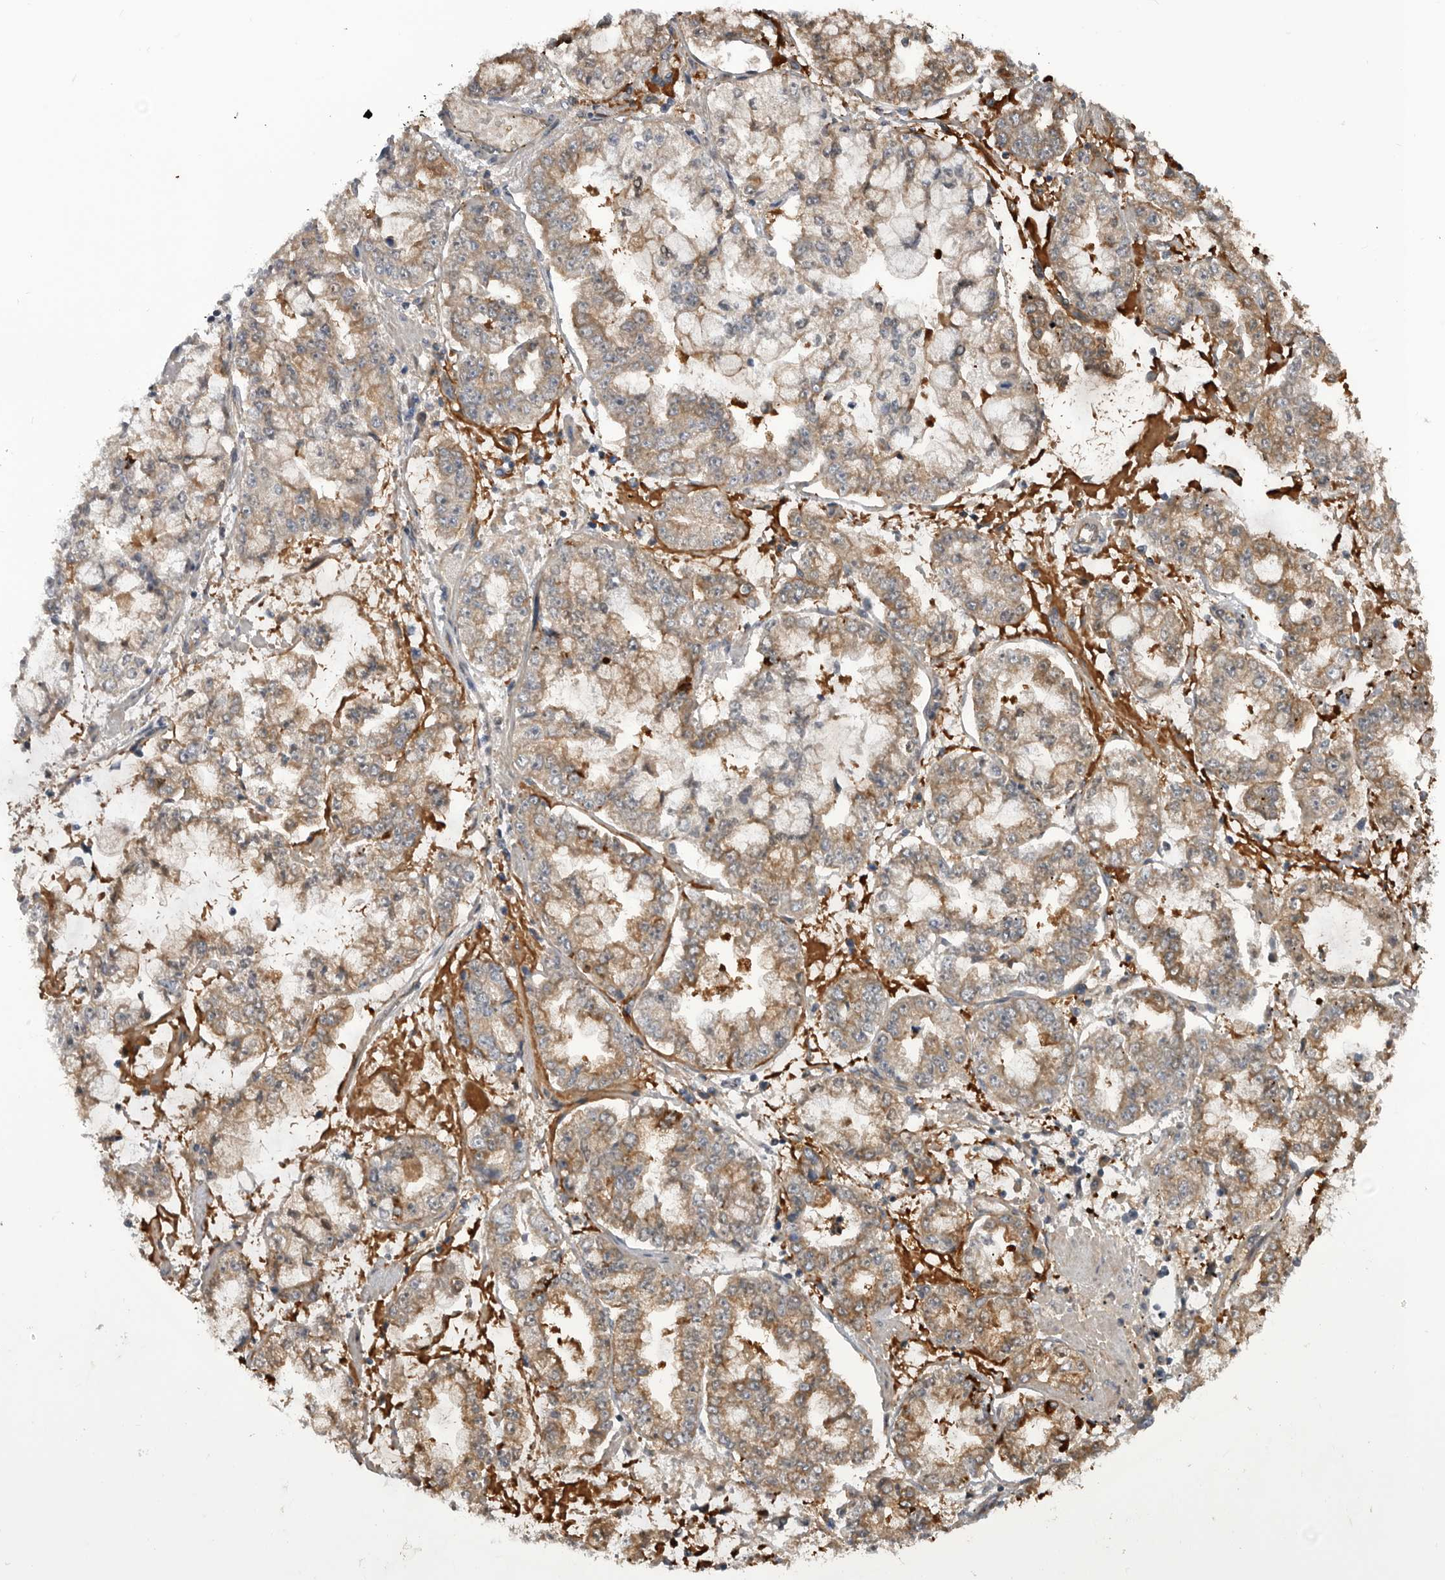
{"staining": {"intensity": "weak", "quantity": ">75%", "location": "cytoplasmic/membranous"}, "tissue": "stomach cancer", "cell_type": "Tumor cells", "image_type": "cancer", "snomed": [{"axis": "morphology", "description": "Adenocarcinoma, NOS"}, {"axis": "topography", "description": "Stomach"}], "caption": "Protein expression analysis of human stomach adenocarcinoma reveals weak cytoplasmic/membranous positivity in approximately >75% of tumor cells. (Brightfield microscopy of DAB IHC at high magnification).", "gene": "RAB3GAP2", "patient": {"sex": "male", "age": 76}}